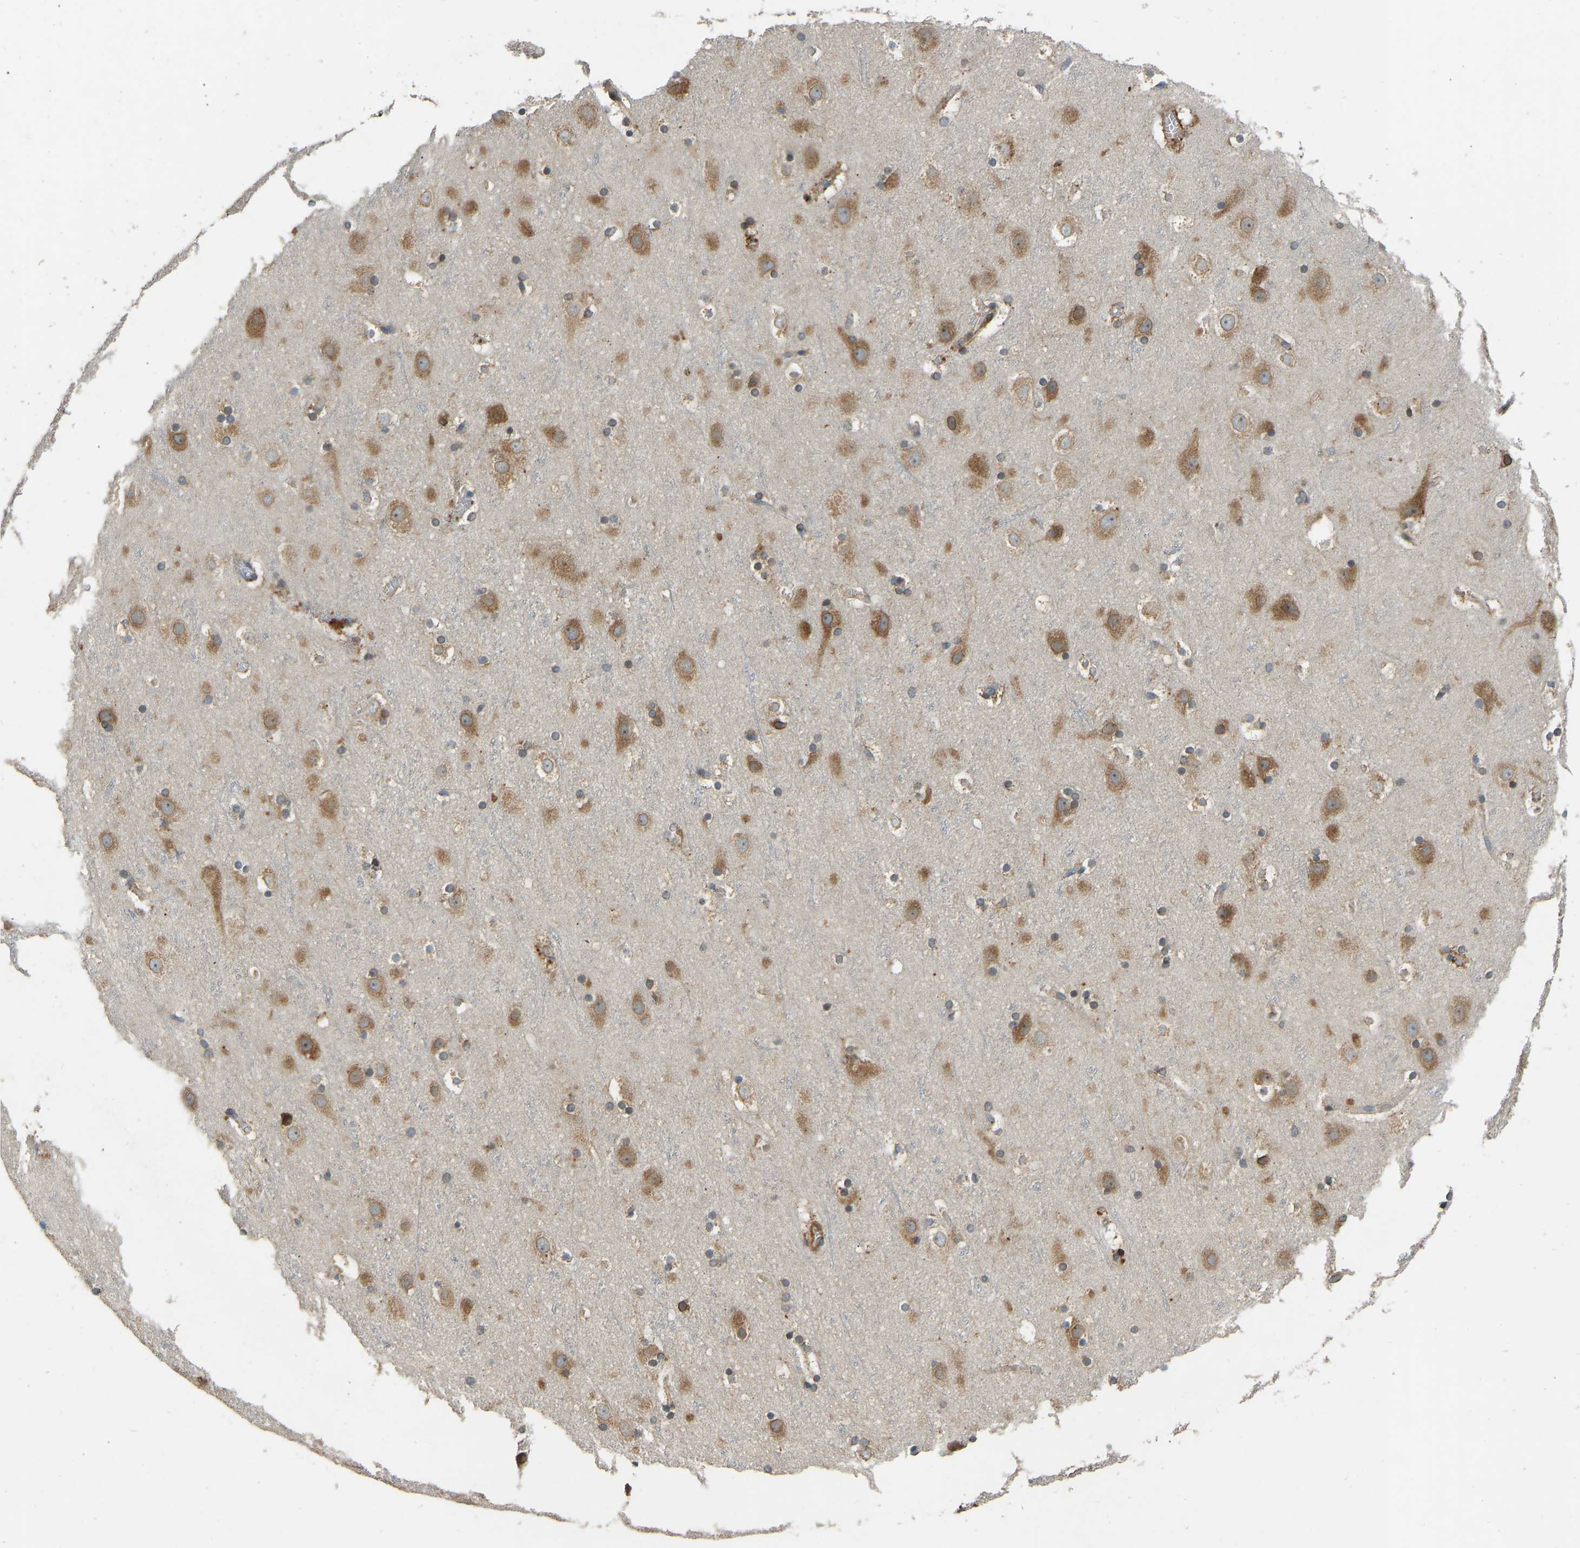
{"staining": {"intensity": "weak", "quantity": ">75%", "location": "cytoplasmic/membranous"}, "tissue": "cerebral cortex", "cell_type": "Endothelial cells", "image_type": "normal", "snomed": [{"axis": "morphology", "description": "Normal tissue, NOS"}, {"axis": "topography", "description": "Cerebral cortex"}], "caption": "A brown stain highlights weak cytoplasmic/membranous expression of a protein in endothelial cells of unremarkable cerebral cortex. (DAB (3,3'-diaminobenzidine) IHC, brown staining for protein, blue staining for nuclei).", "gene": "OS9", "patient": {"sex": "male", "age": 45}}